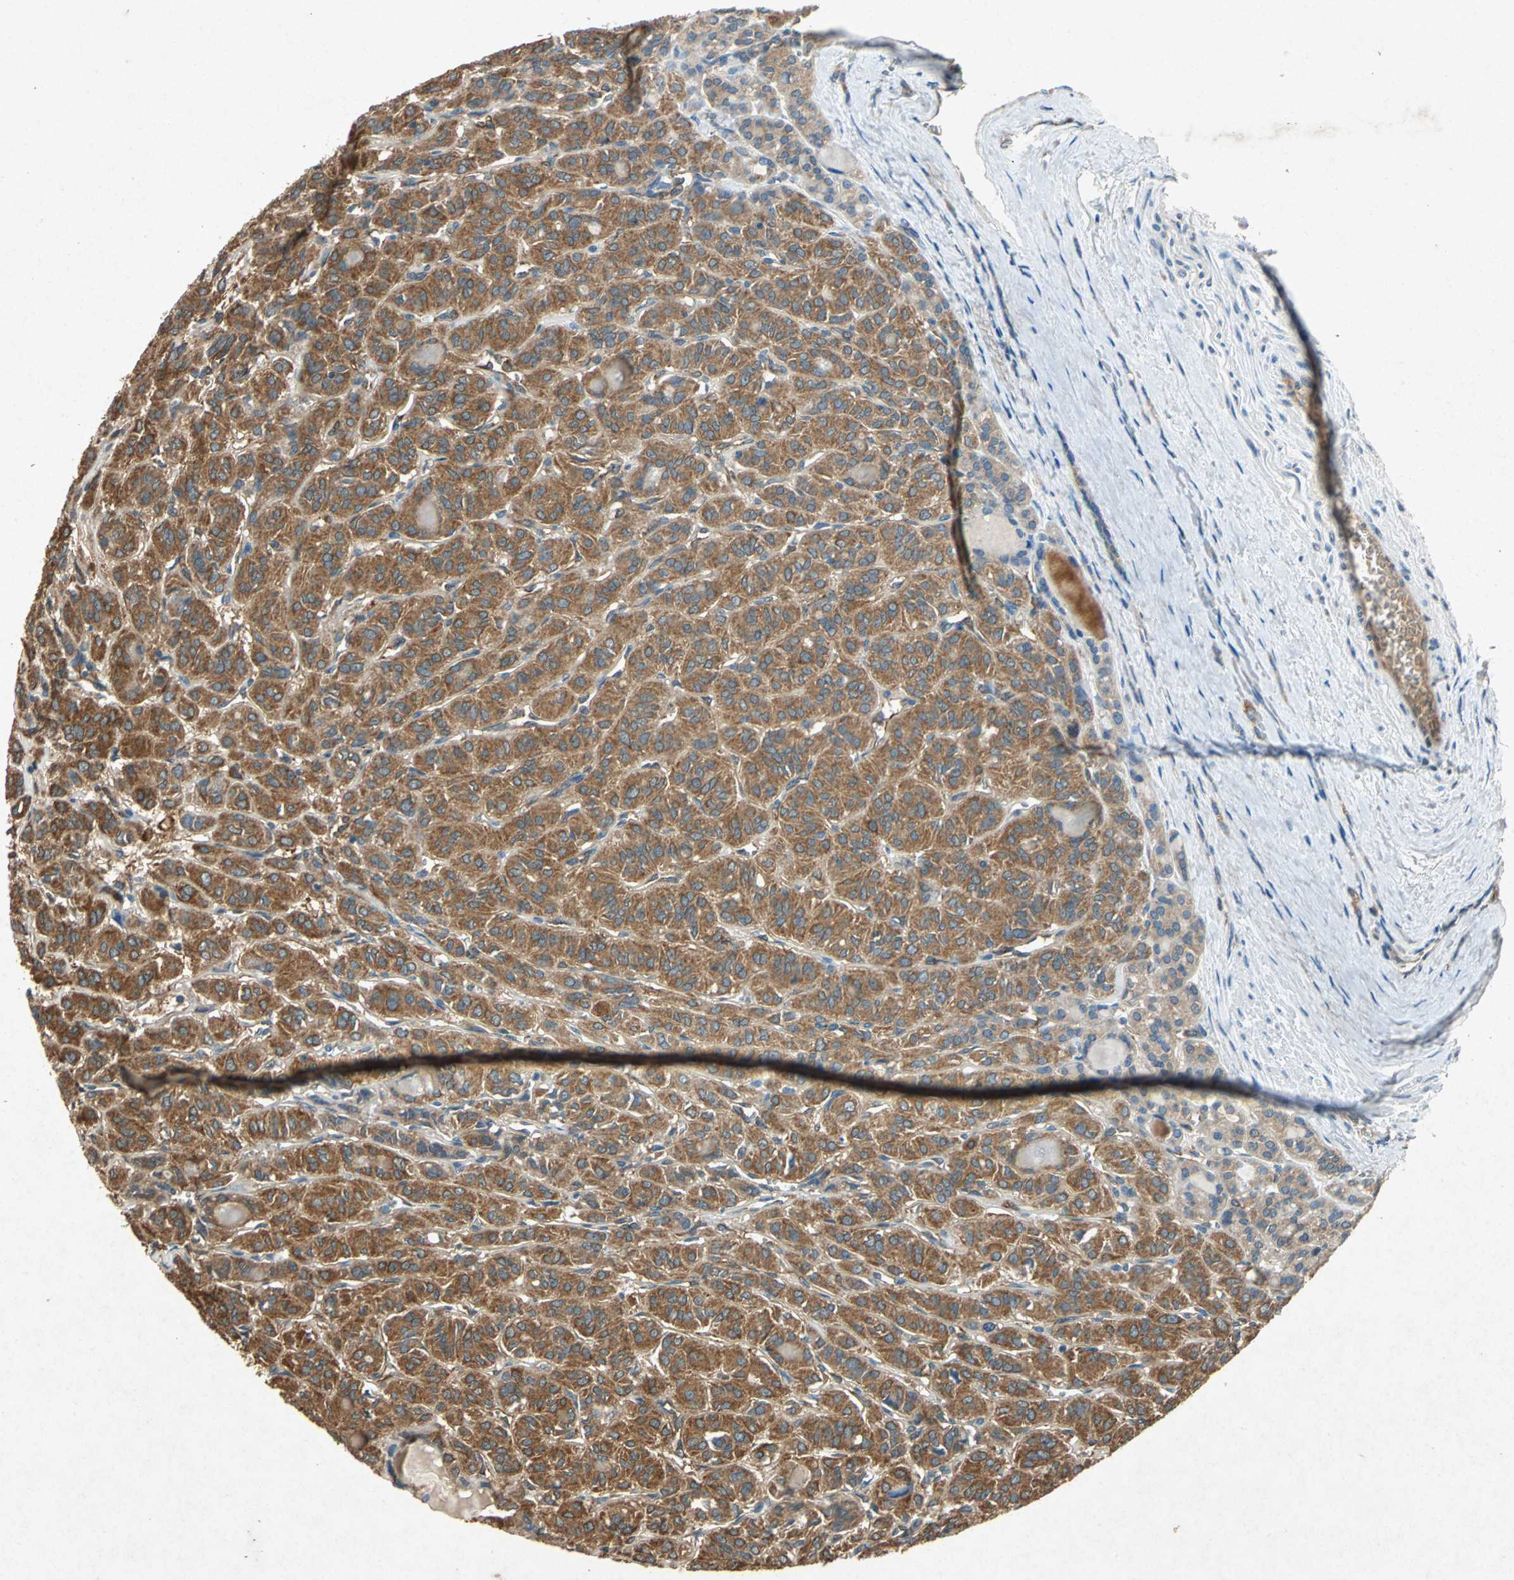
{"staining": {"intensity": "moderate", "quantity": ">75%", "location": "cytoplasmic/membranous"}, "tissue": "thyroid cancer", "cell_type": "Tumor cells", "image_type": "cancer", "snomed": [{"axis": "morphology", "description": "Follicular adenoma carcinoma, NOS"}, {"axis": "topography", "description": "Thyroid gland"}], "caption": "Immunohistochemistry (IHC) (DAB) staining of thyroid cancer reveals moderate cytoplasmic/membranous protein expression in approximately >75% of tumor cells.", "gene": "HSP90AB1", "patient": {"sex": "female", "age": 71}}